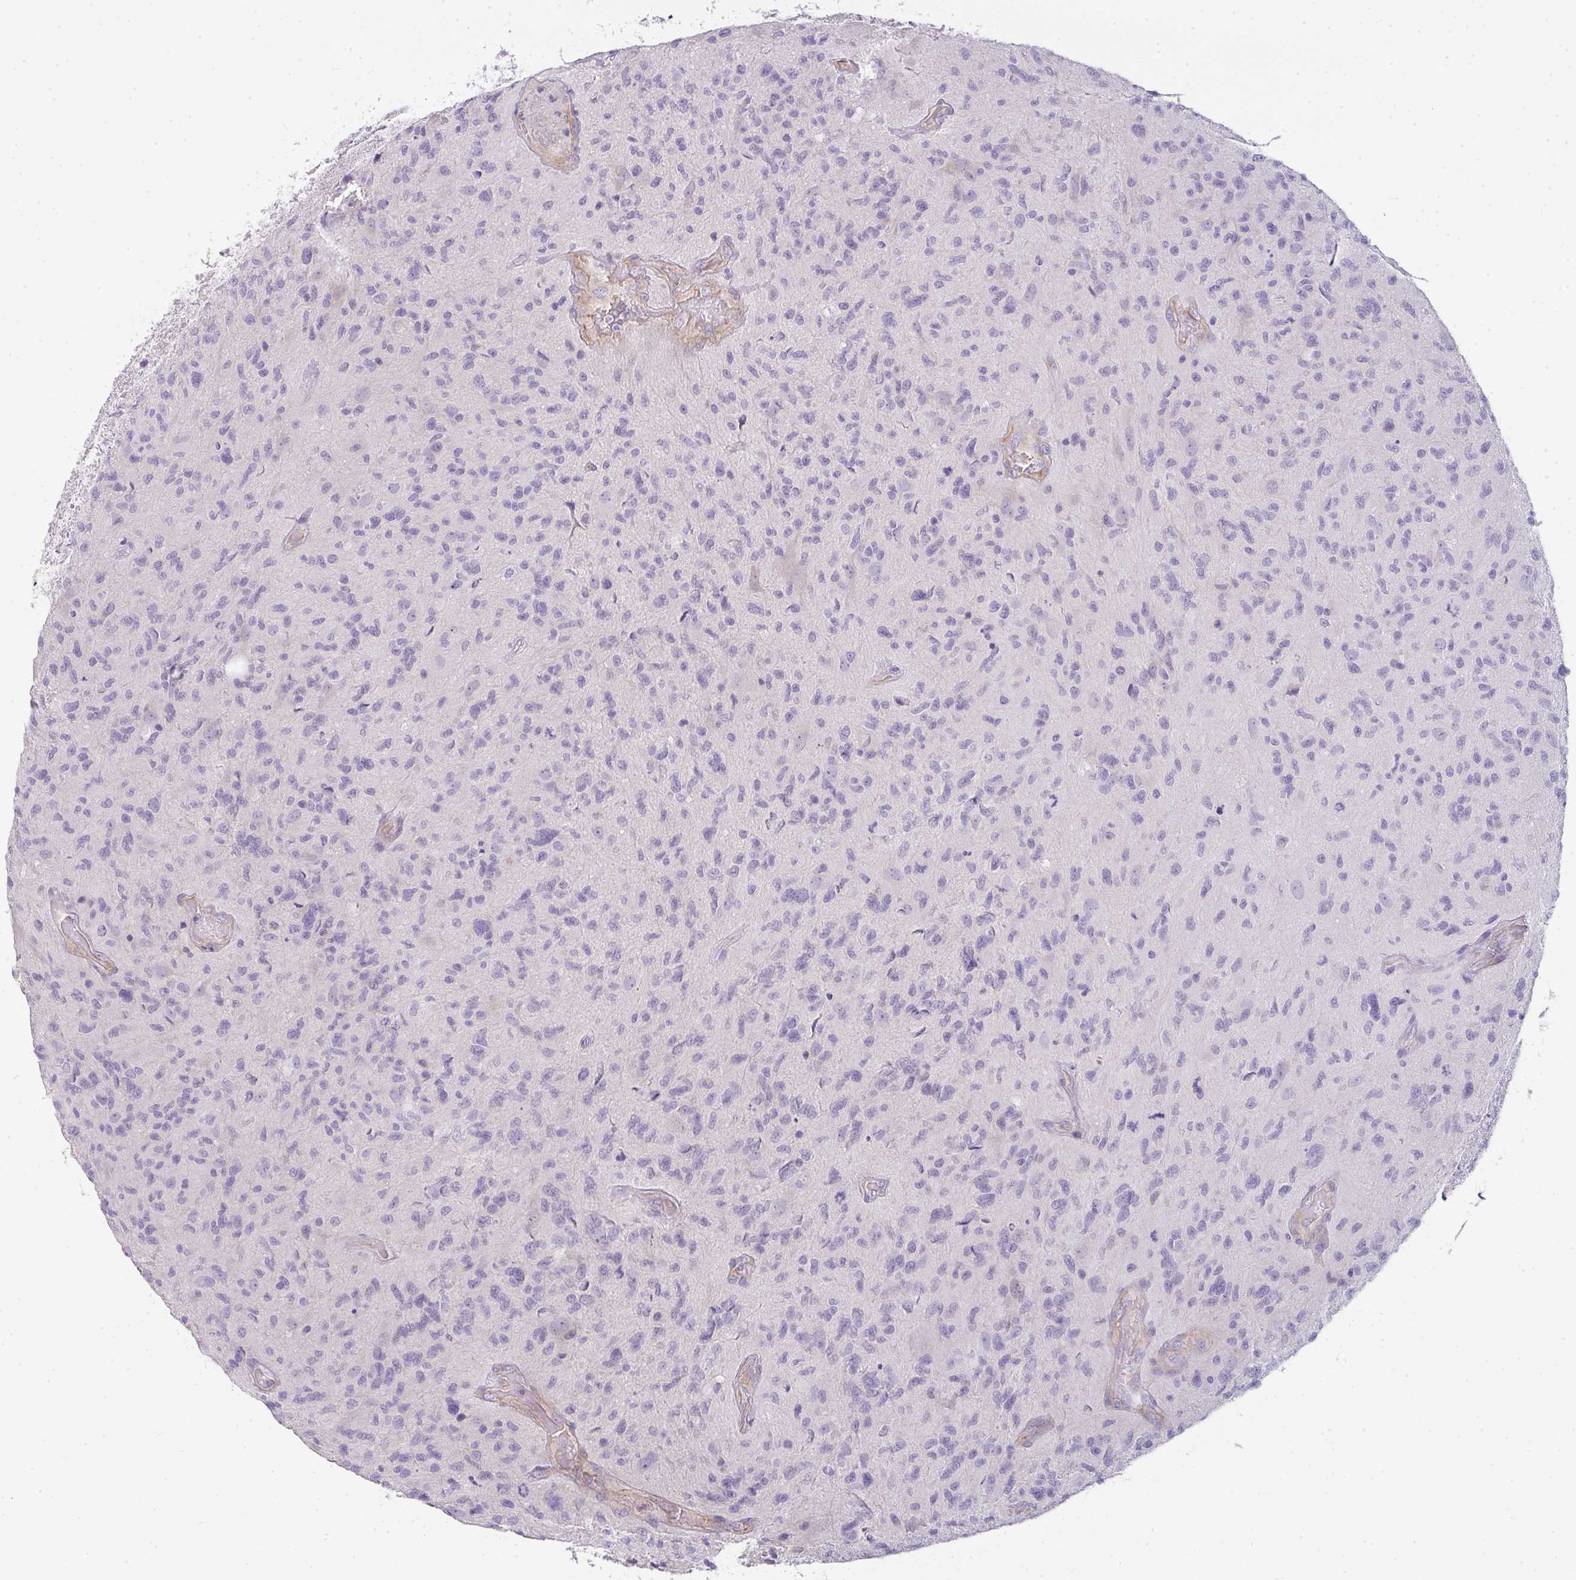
{"staining": {"intensity": "negative", "quantity": "none", "location": "none"}, "tissue": "glioma", "cell_type": "Tumor cells", "image_type": "cancer", "snomed": [{"axis": "morphology", "description": "Glioma, malignant, High grade"}, {"axis": "topography", "description": "Brain"}], "caption": "High magnification brightfield microscopy of malignant glioma (high-grade) stained with DAB (brown) and counterstained with hematoxylin (blue): tumor cells show no significant staining. (DAB (3,3'-diaminobenzidine) immunohistochemistry (IHC) with hematoxylin counter stain).", "gene": "FILIP1", "patient": {"sex": "male", "age": 67}}